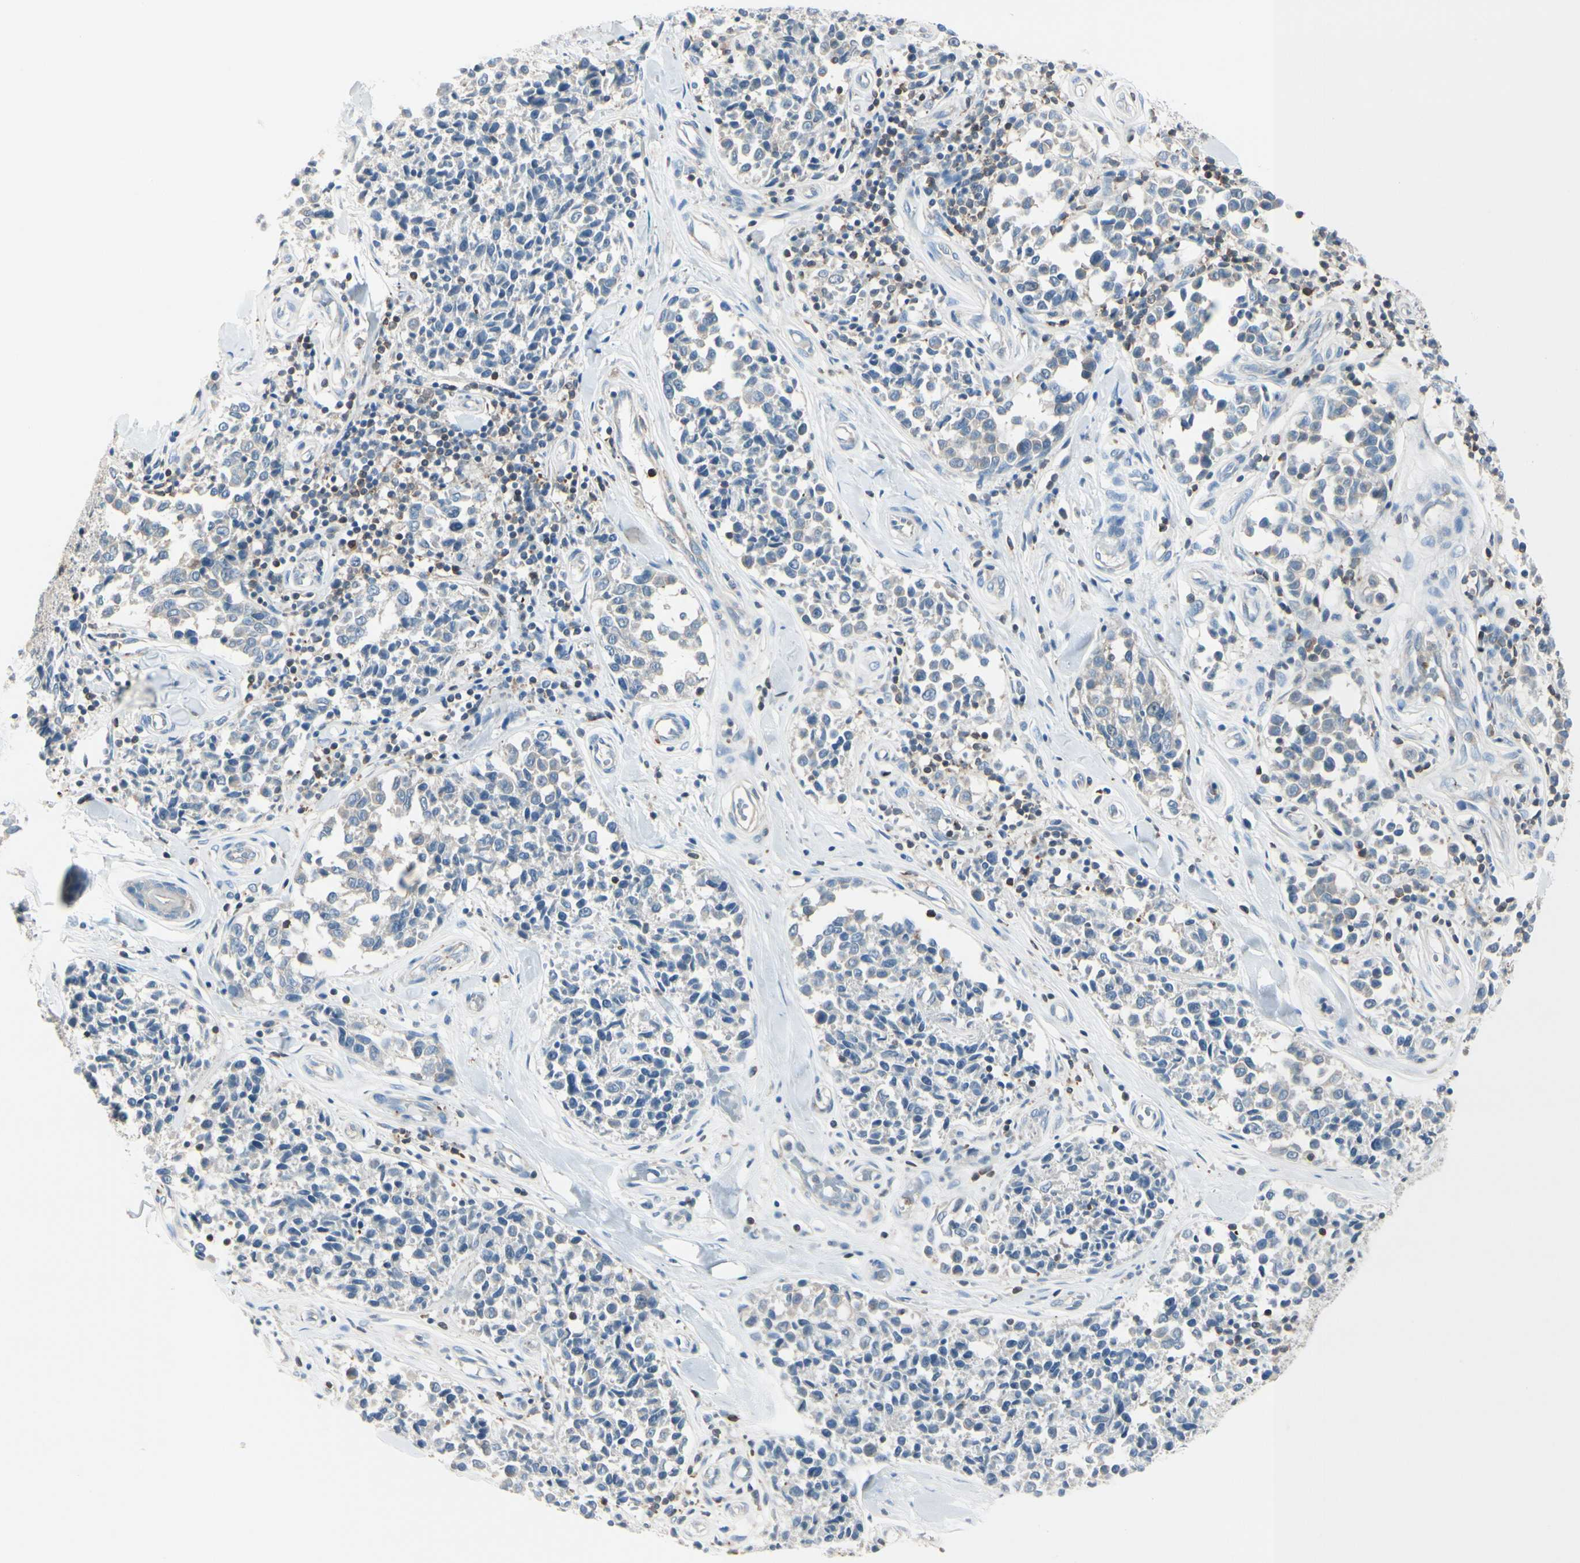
{"staining": {"intensity": "negative", "quantity": "none", "location": "none"}, "tissue": "melanoma", "cell_type": "Tumor cells", "image_type": "cancer", "snomed": [{"axis": "morphology", "description": "Malignant melanoma, NOS"}, {"axis": "topography", "description": "Skin"}], "caption": "IHC image of neoplastic tissue: human melanoma stained with DAB shows no significant protein staining in tumor cells.", "gene": "SLC9A3R1", "patient": {"sex": "female", "age": 64}}